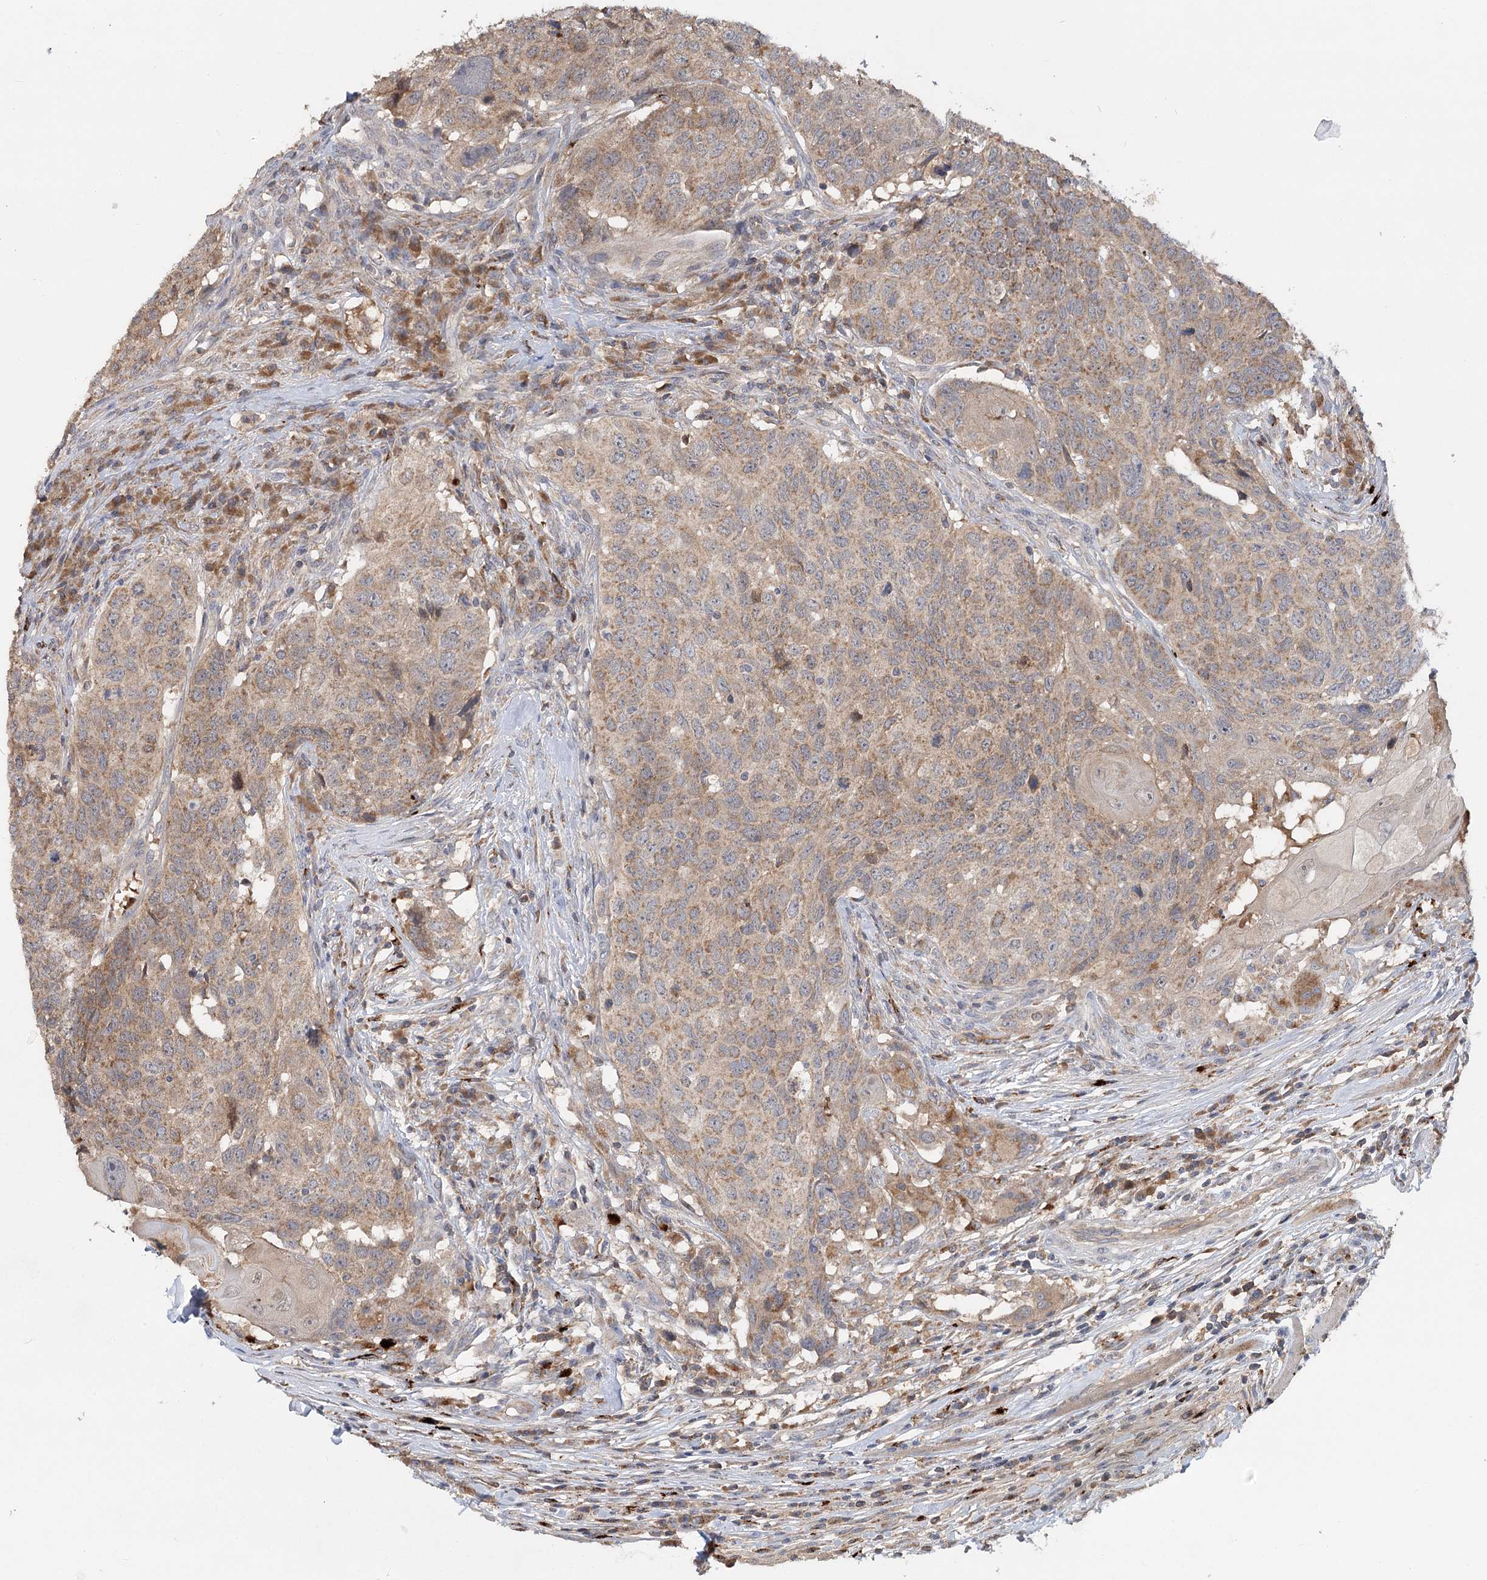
{"staining": {"intensity": "weak", "quantity": ">75%", "location": "cytoplasmic/membranous"}, "tissue": "head and neck cancer", "cell_type": "Tumor cells", "image_type": "cancer", "snomed": [{"axis": "morphology", "description": "Squamous cell carcinoma, NOS"}, {"axis": "topography", "description": "Head-Neck"}], "caption": "Immunohistochemistry (DAB (3,3'-diaminobenzidine)) staining of human head and neck squamous cell carcinoma demonstrates weak cytoplasmic/membranous protein staining in approximately >75% of tumor cells. Using DAB (3,3'-diaminobenzidine) (brown) and hematoxylin (blue) stains, captured at high magnification using brightfield microscopy.", "gene": "PYROXD2", "patient": {"sex": "male", "age": 66}}